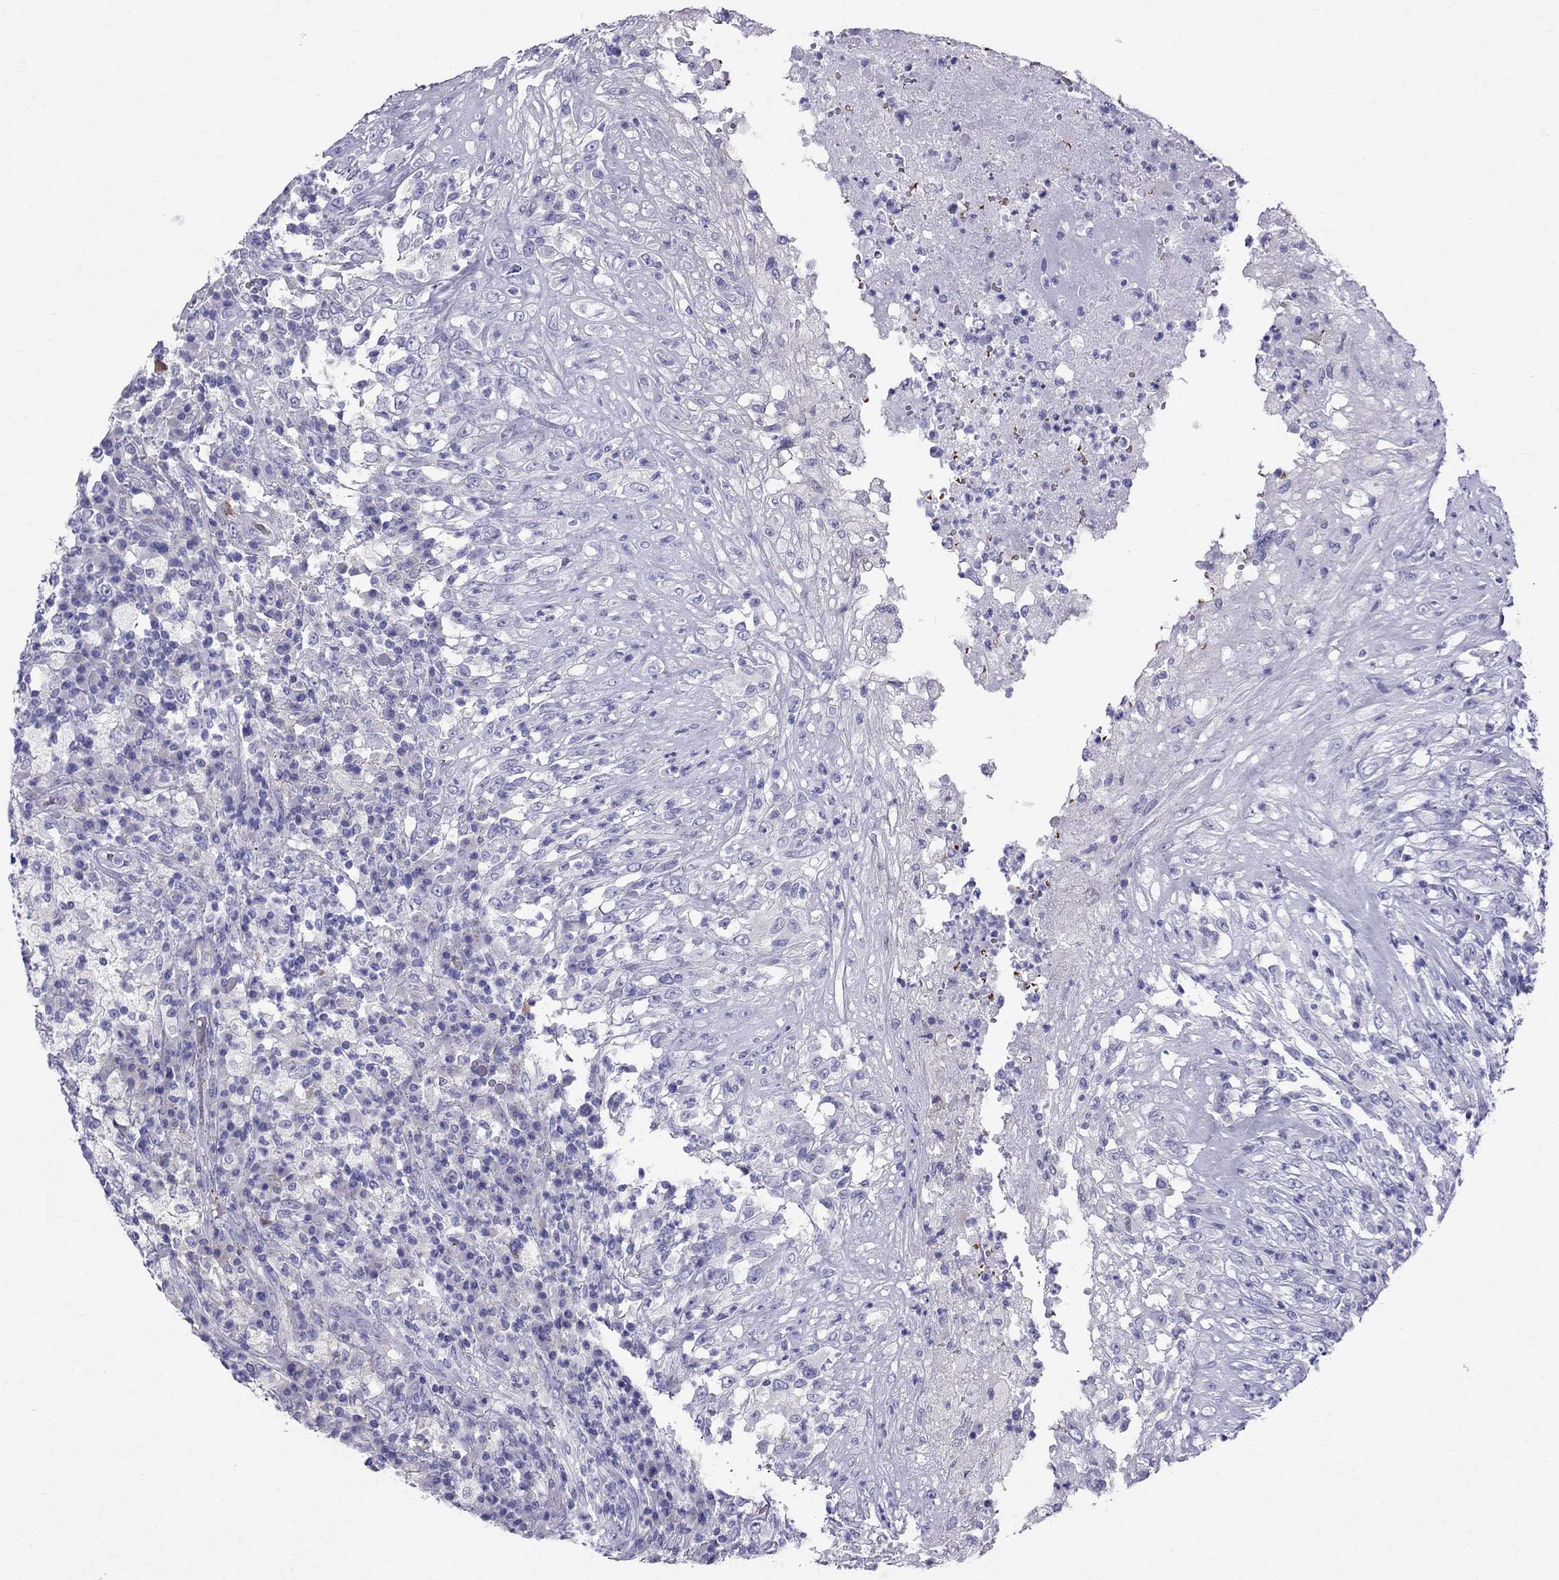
{"staining": {"intensity": "negative", "quantity": "none", "location": "none"}, "tissue": "testis cancer", "cell_type": "Tumor cells", "image_type": "cancer", "snomed": [{"axis": "morphology", "description": "Necrosis, NOS"}, {"axis": "morphology", "description": "Carcinoma, Embryonal, NOS"}, {"axis": "topography", "description": "Testis"}], "caption": "High power microscopy micrograph of an immunohistochemistry histopathology image of testis cancer (embryonal carcinoma), revealing no significant staining in tumor cells. (DAB immunohistochemistry with hematoxylin counter stain).", "gene": "DNAAF6", "patient": {"sex": "male", "age": 19}}